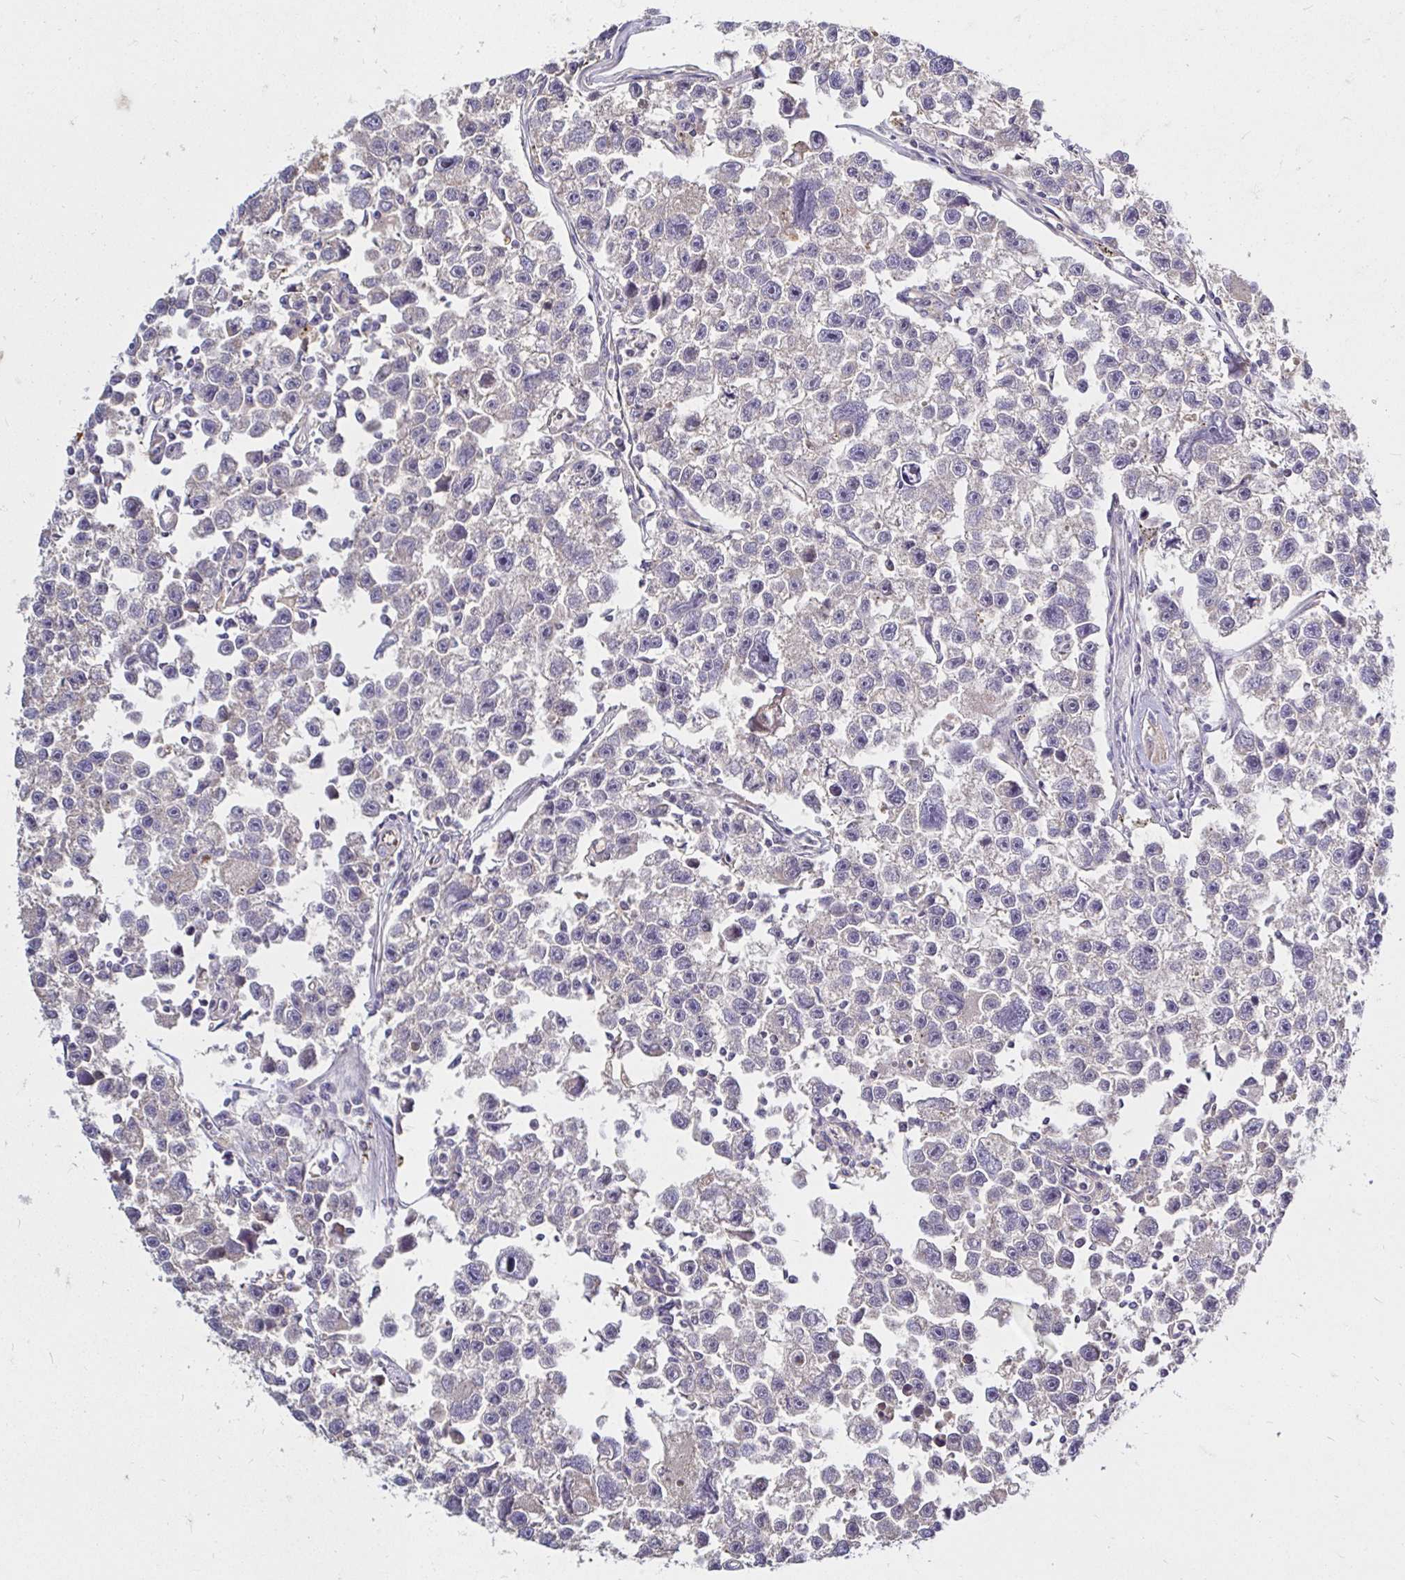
{"staining": {"intensity": "negative", "quantity": "none", "location": "none"}, "tissue": "testis cancer", "cell_type": "Tumor cells", "image_type": "cancer", "snomed": [{"axis": "morphology", "description": "Seminoma, NOS"}, {"axis": "topography", "description": "Testis"}], "caption": "IHC photomicrograph of neoplastic tissue: human testis cancer stained with DAB exhibits no significant protein expression in tumor cells.", "gene": "ARHGEF37", "patient": {"sex": "male", "age": 26}}